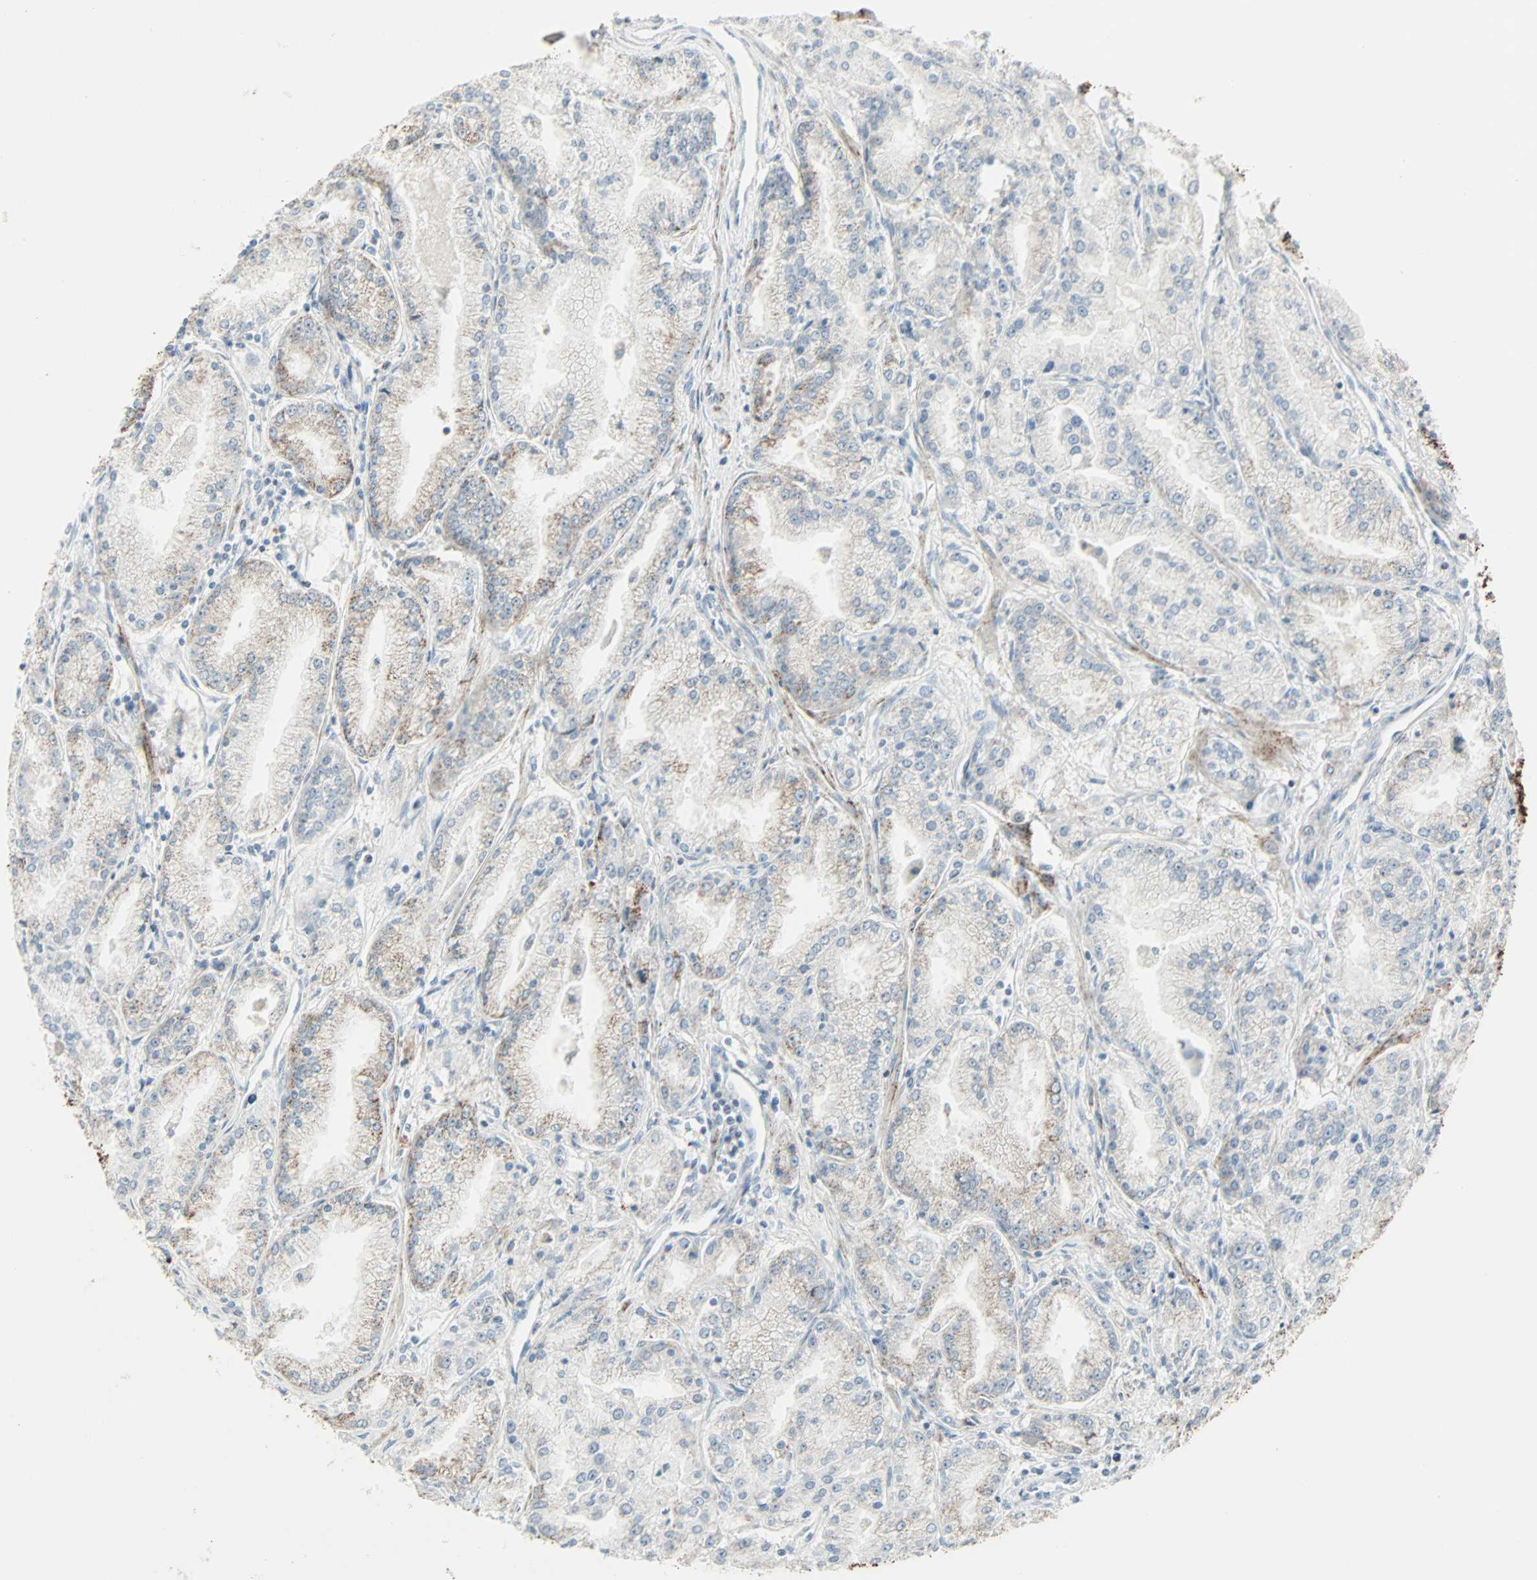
{"staining": {"intensity": "moderate", "quantity": "<25%", "location": "cytoplasmic/membranous"}, "tissue": "prostate cancer", "cell_type": "Tumor cells", "image_type": "cancer", "snomed": [{"axis": "morphology", "description": "Adenocarcinoma, High grade"}, {"axis": "topography", "description": "Prostate"}], "caption": "Tumor cells demonstrate moderate cytoplasmic/membranous expression in about <25% of cells in prostate cancer.", "gene": "IDH2", "patient": {"sex": "male", "age": 61}}